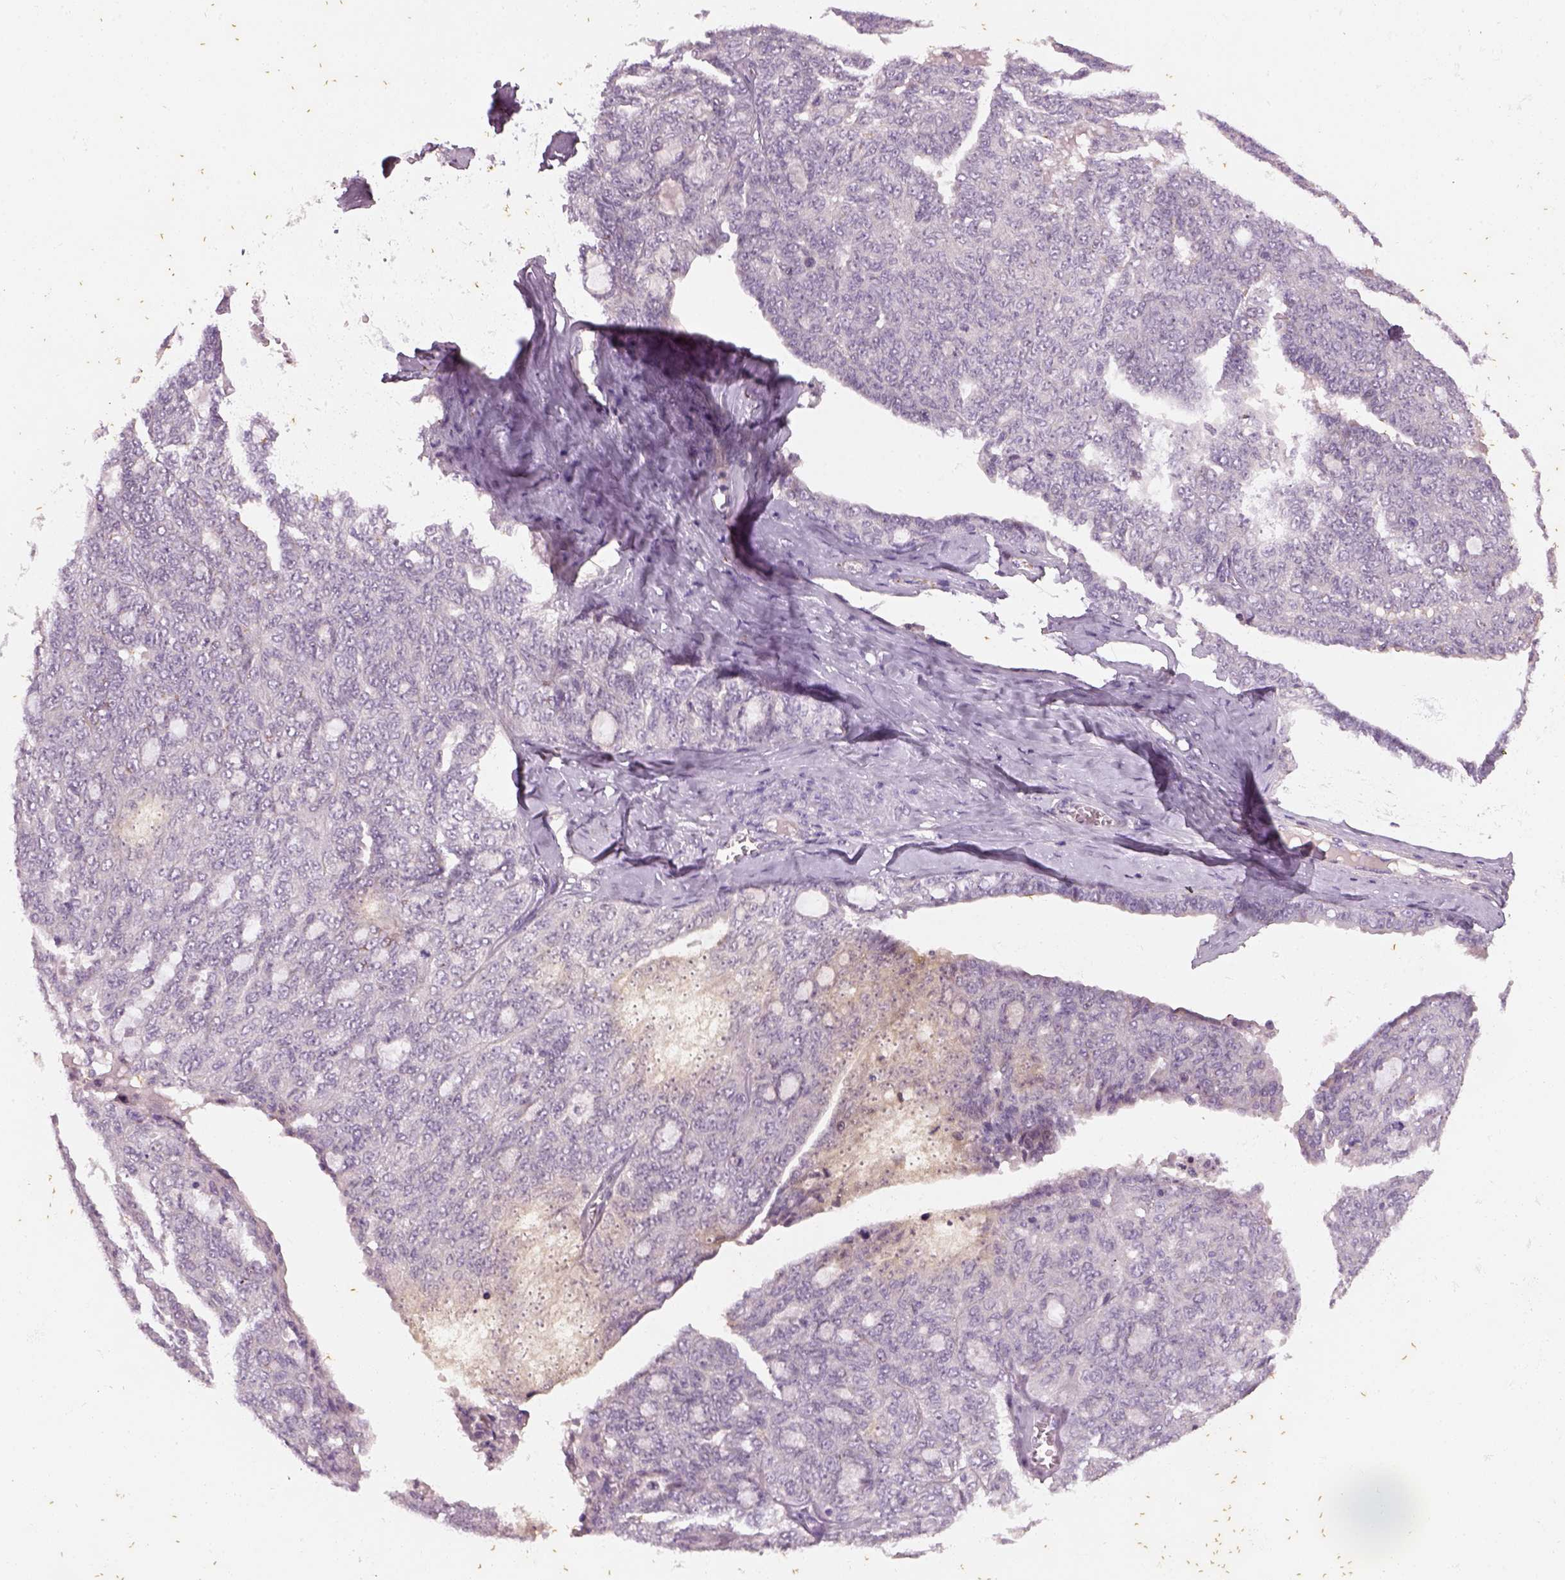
{"staining": {"intensity": "negative", "quantity": "none", "location": "none"}, "tissue": "ovarian cancer", "cell_type": "Tumor cells", "image_type": "cancer", "snomed": [{"axis": "morphology", "description": "Cystadenocarcinoma, serous, NOS"}, {"axis": "topography", "description": "Ovary"}], "caption": "Ovarian cancer (serous cystadenocarcinoma) was stained to show a protein in brown. There is no significant staining in tumor cells.", "gene": "GDNF", "patient": {"sex": "female", "age": 71}}